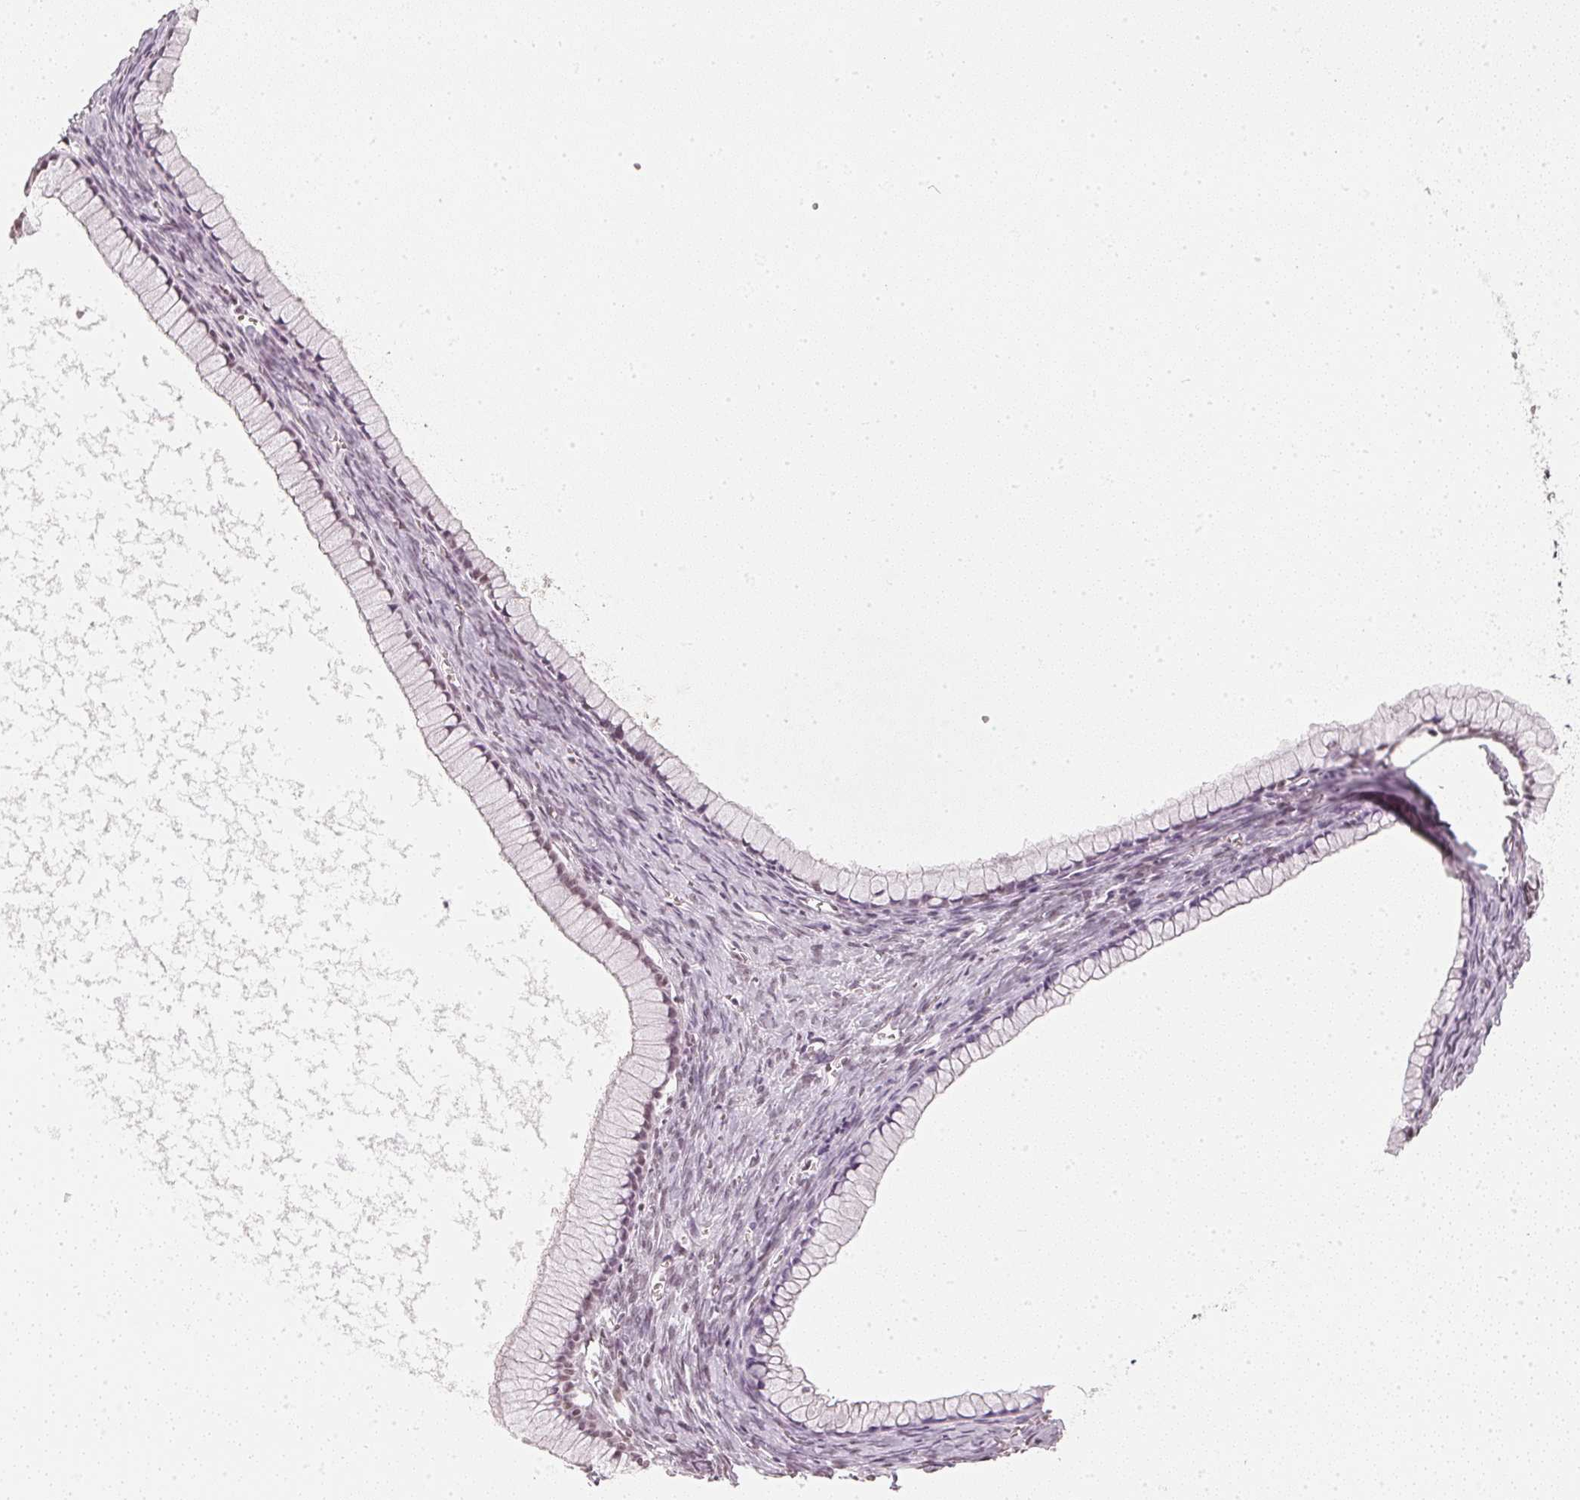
{"staining": {"intensity": "weak", "quantity": "25%-75%", "location": "nuclear"}, "tissue": "ovarian cancer", "cell_type": "Tumor cells", "image_type": "cancer", "snomed": [{"axis": "morphology", "description": "Cystadenocarcinoma, mucinous, NOS"}, {"axis": "topography", "description": "Ovary"}], "caption": "This is an image of immunohistochemistry (IHC) staining of ovarian cancer, which shows weak positivity in the nuclear of tumor cells.", "gene": "DNAJC6", "patient": {"sex": "female", "age": 41}}